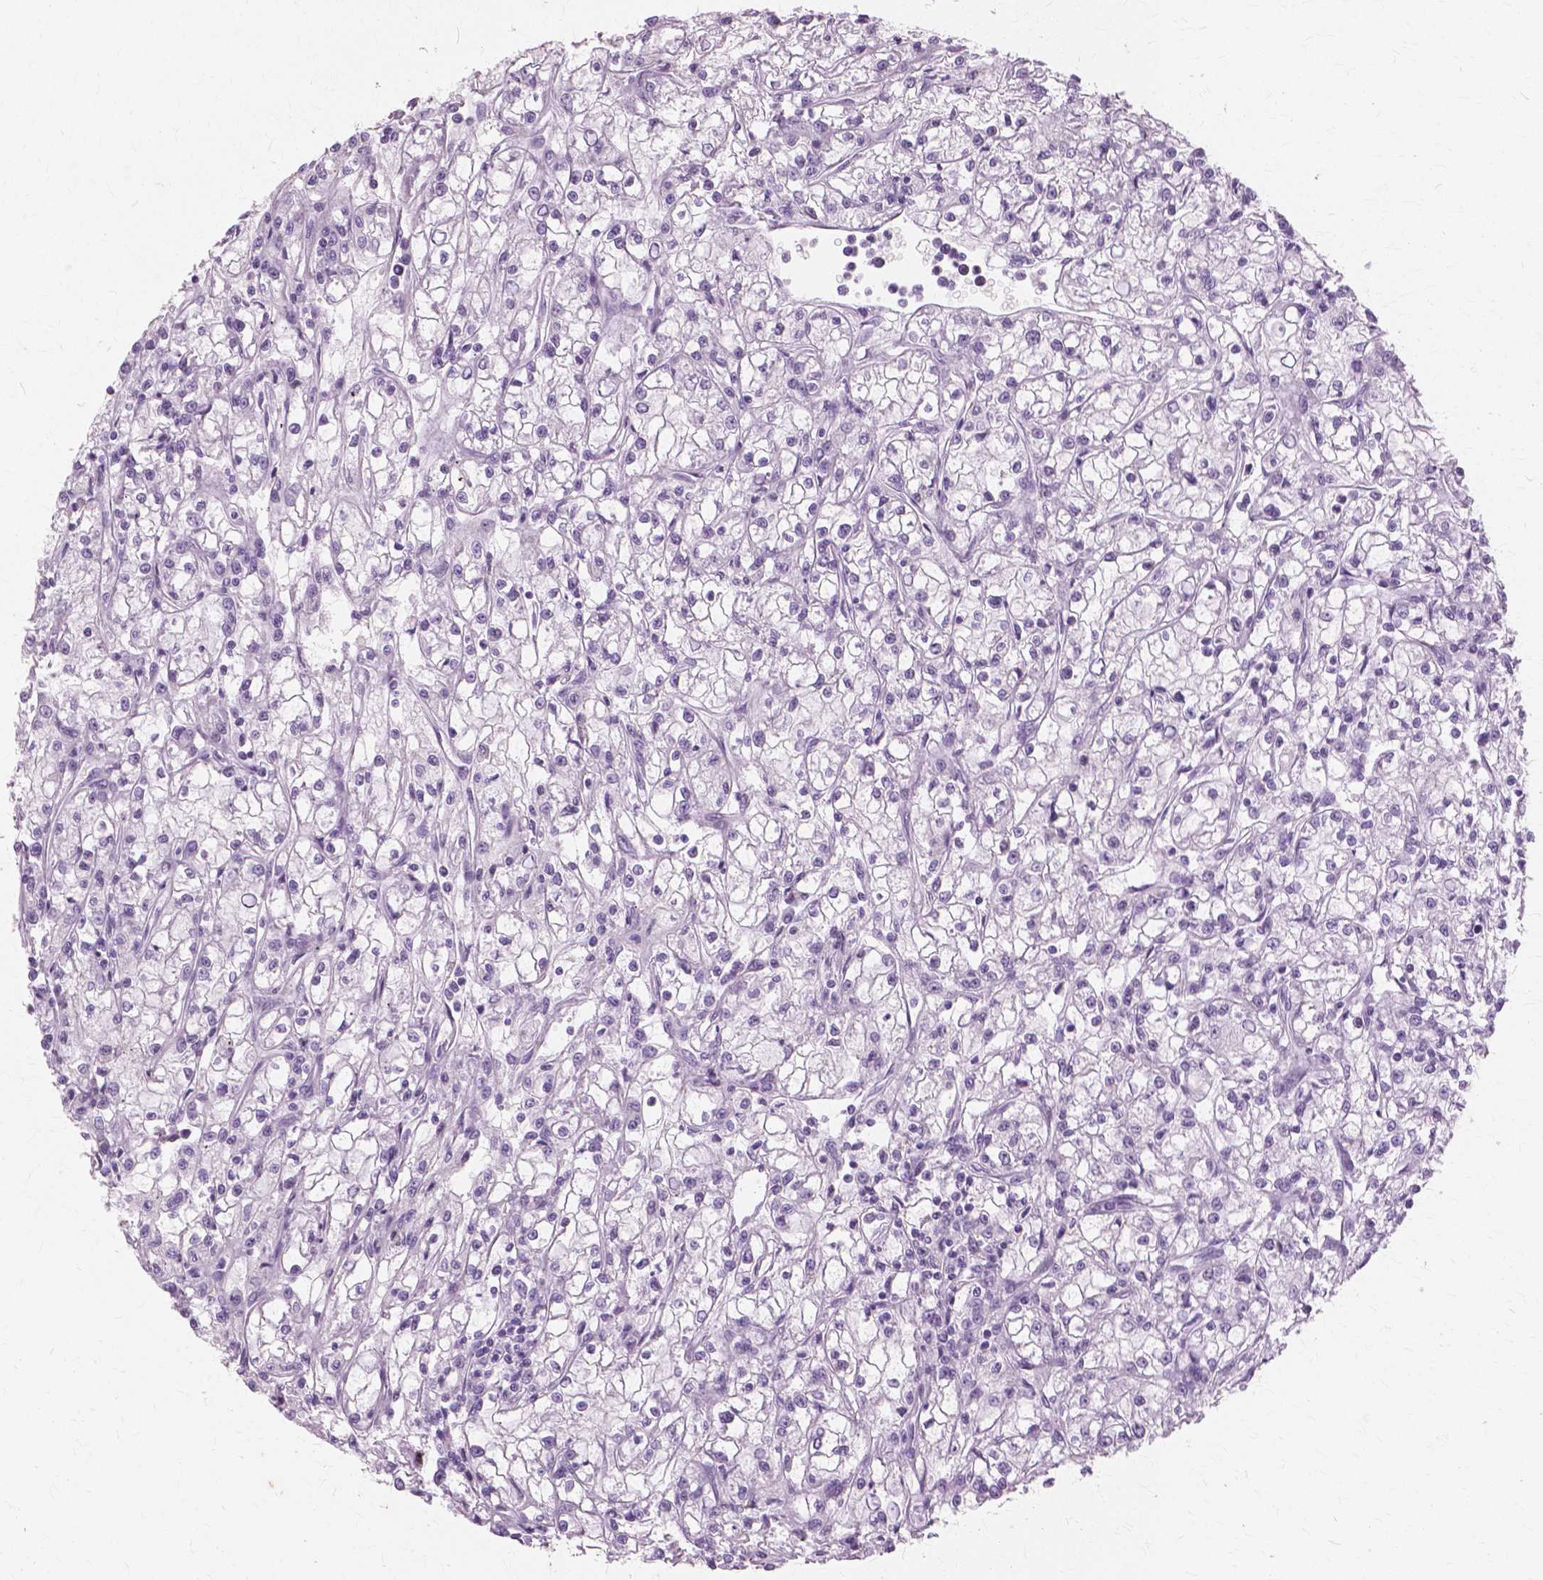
{"staining": {"intensity": "negative", "quantity": "none", "location": "none"}, "tissue": "renal cancer", "cell_type": "Tumor cells", "image_type": "cancer", "snomed": [{"axis": "morphology", "description": "Adenocarcinoma, NOS"}, {"axis": "topography", "description": "Kidney"}], "caption": "Tumor cells show no significant staining in renal cancer.", "gene": "SFTPD", "patient": {"sex": "female", "age": 59}}